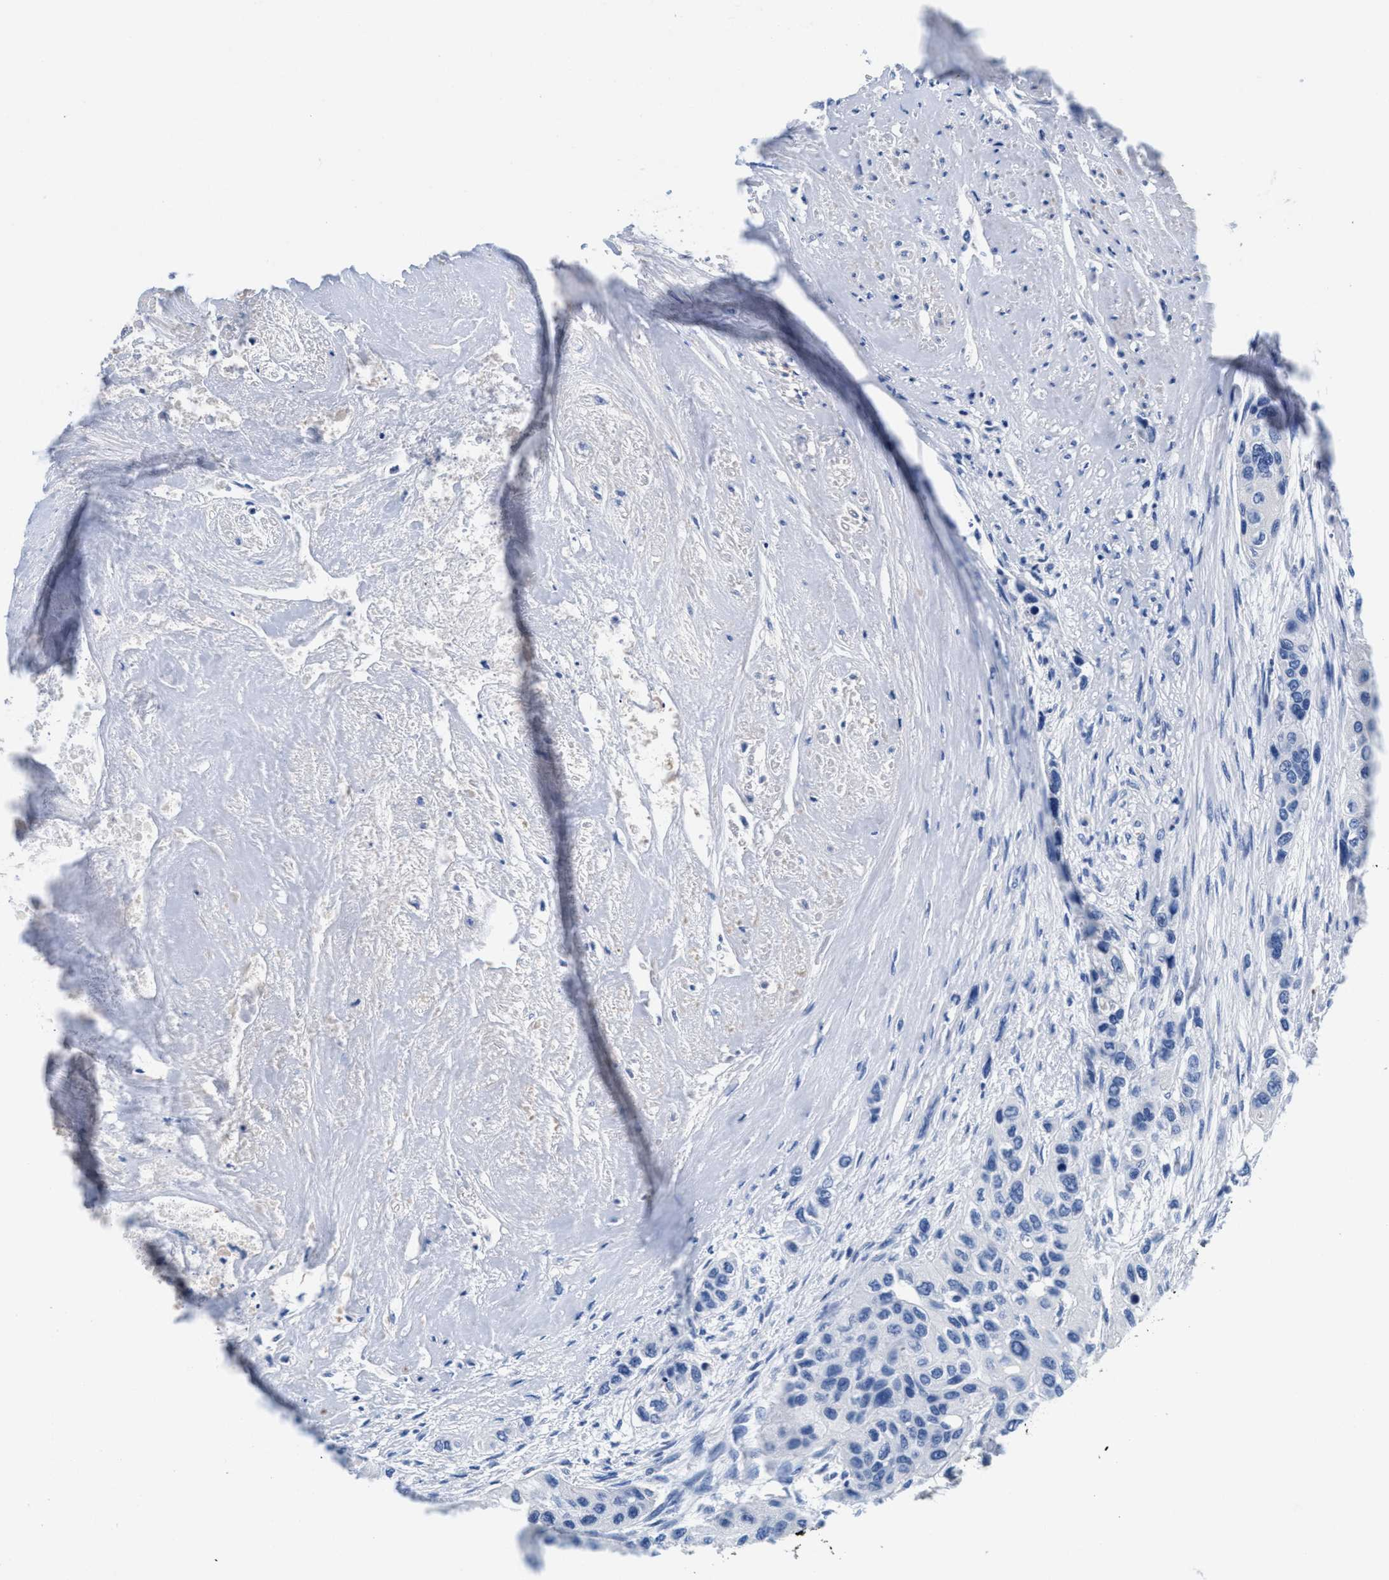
{"staining": {"intensity": "negative", "quantity": "none", "location": "none"}, "tissue": "urothelial cancer", "cell_type": "Tumor cells", "image_type": "cancer", "snomed": [{"axis": "morphology", "description": "Urothelial carcinoma, High grade"}, {"axis": "topography", "description": "Urinary bladder"}], "caption": "Tumor cells are negative for brown protein staining in urothelial carcinoma (high-grade).", "gene": "SLFN13", "patient": {"sex": "female", "age": 56}}